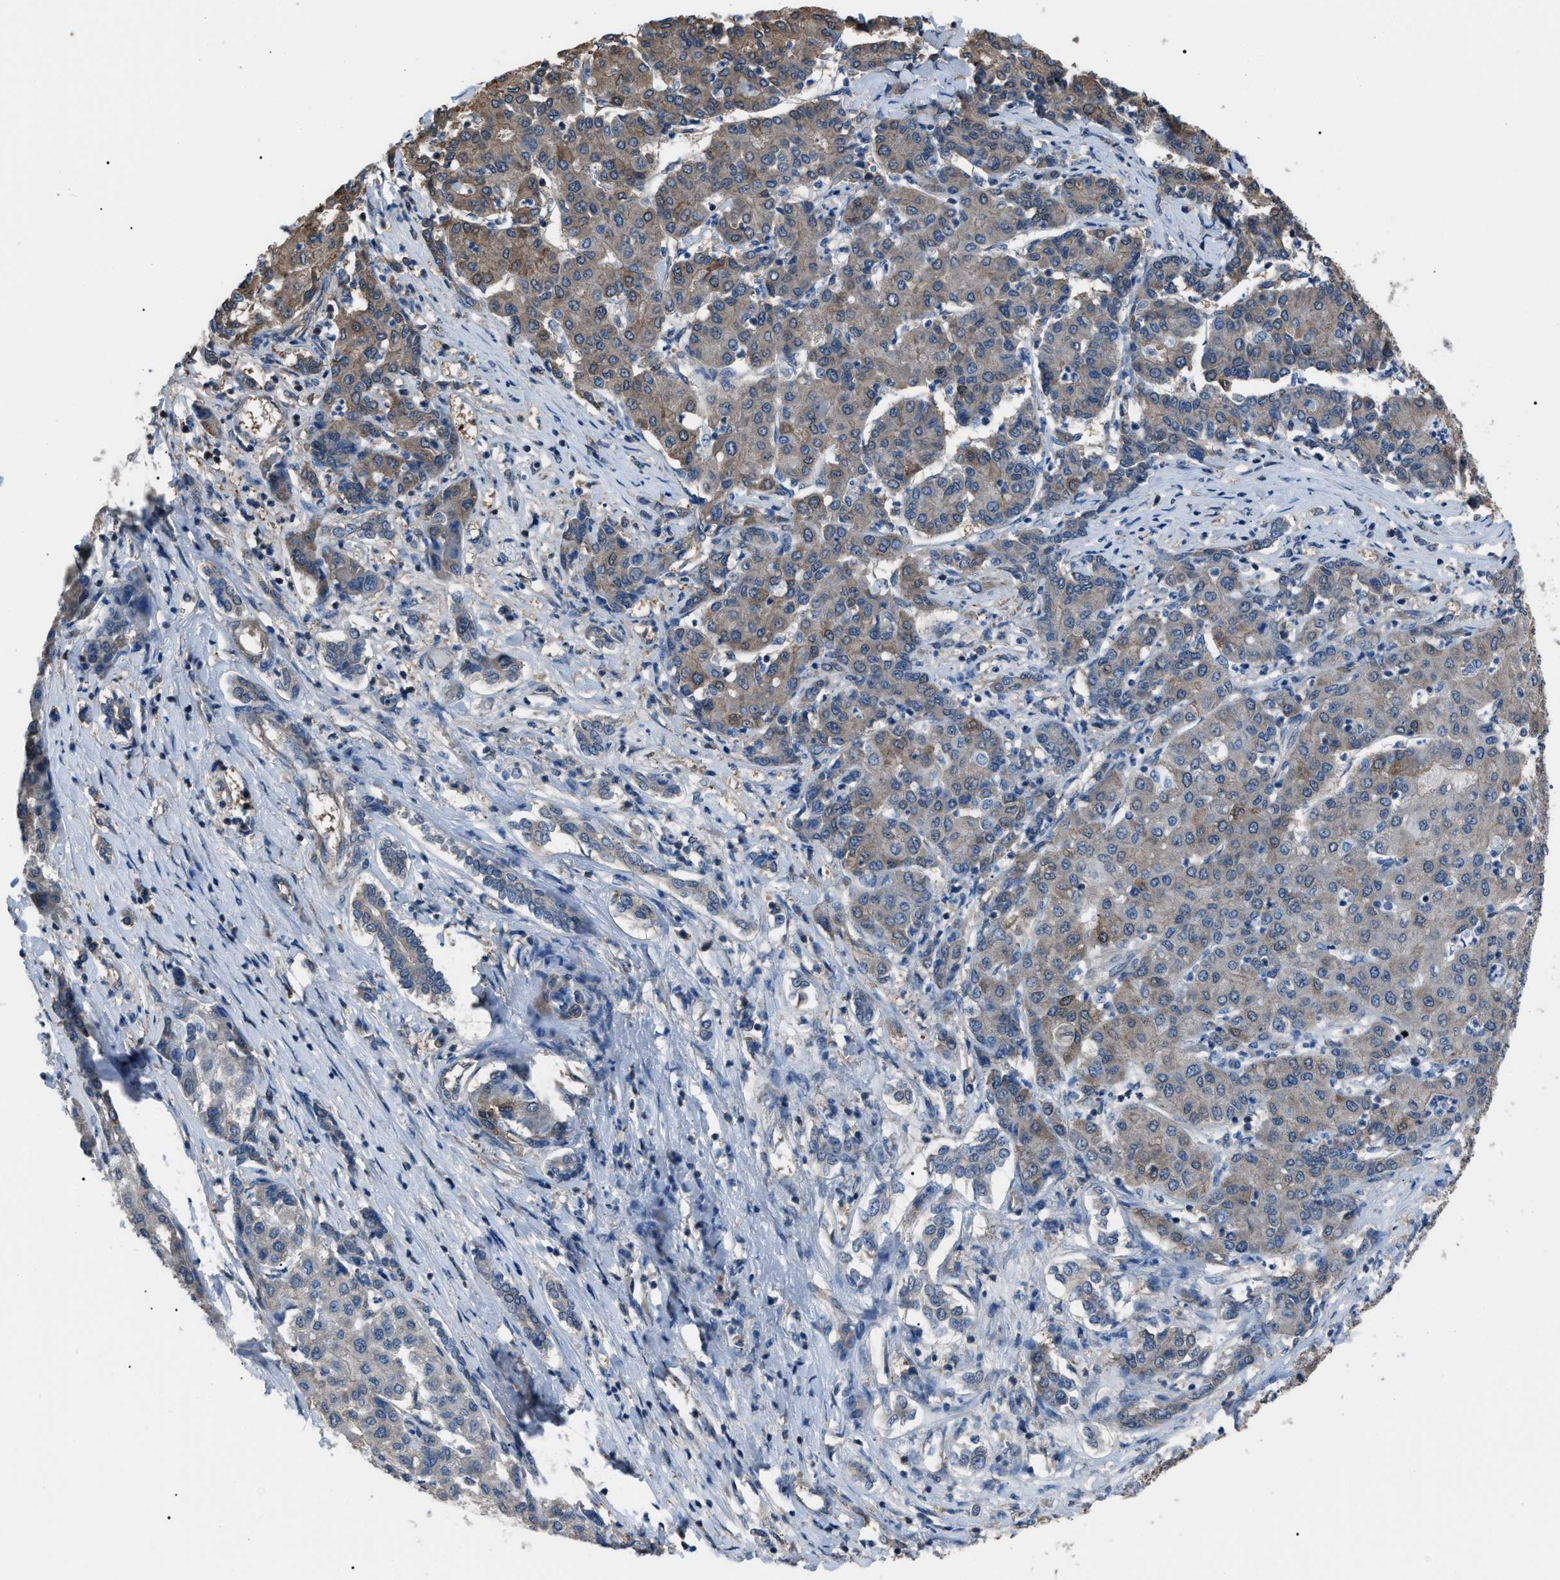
{"staining": {"intensity": "weak", "quantity": "<25%", "location": "cytoplasmic/membranous"}, "tissue": "liver cancer", "cell_type": "Tumor cells", "image_type": "cancer", "snomed": [{"axis": "morphology", "description": "Carcinoma, Hepatocellular, NOS"}, {"axis": "topography", "description": "Liver"}], "caption": "Tumor cells show no significant expression in hepatocellular carcinoma (liver).", "gene": "PDCD5", "patient": {"sex": "male", "age": 65}}